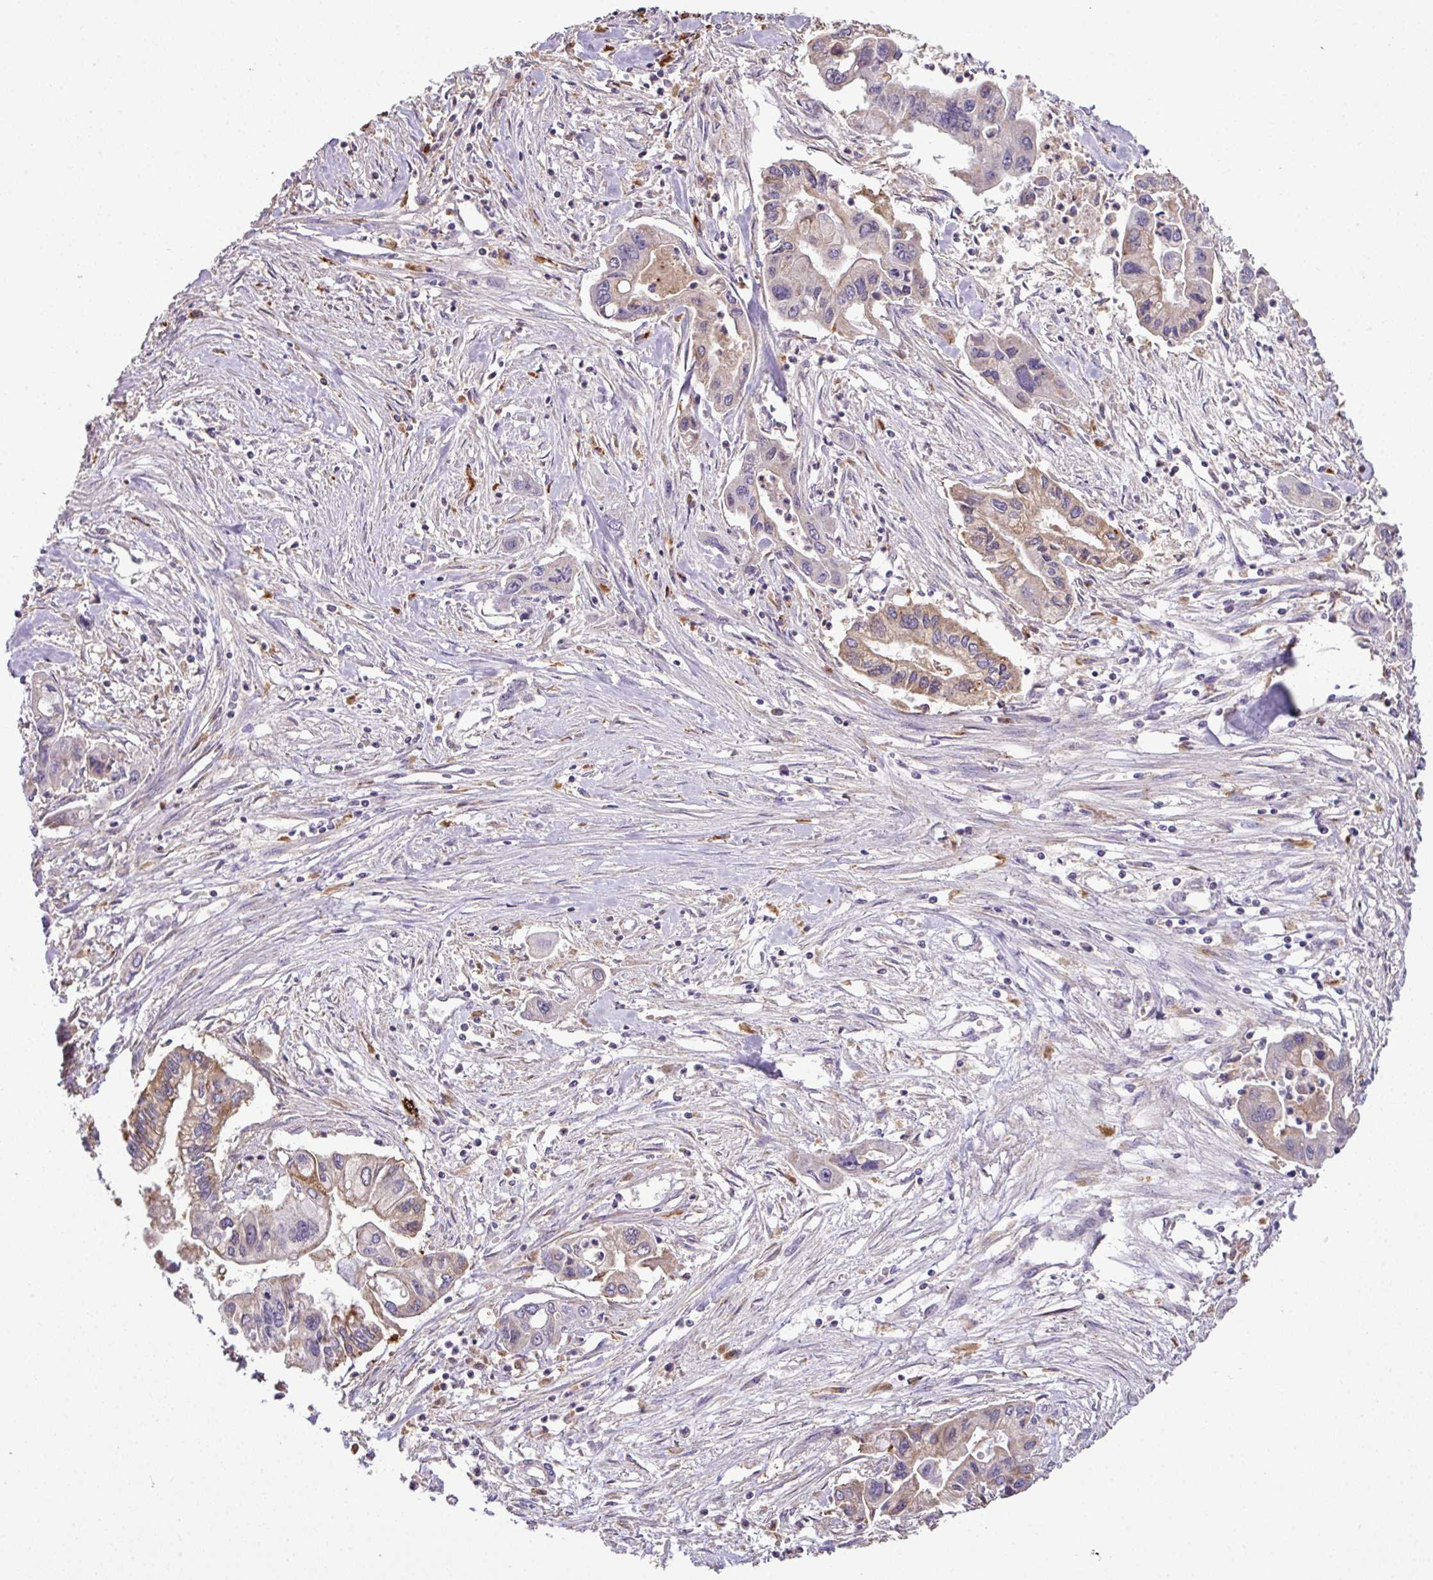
{"staining": {"intensity": "moderate", "quantity": "25%-75%", "location": "cytoplasmic/membranous"}, "tissue": "pancreatic cancer", "cell_type": "Tumor cells", "image_type": "cancer", "snomed": [{"axis": "morphology", "description": "Adenocarcinoma, NOS"}, {"axis": "topography", "description": "Pancreas"}], "caption": "Human pancreatic adenocarcinoma stained with a protein marker shows moderate staining in tumor cells.", "gene": "SMCO4", "patient": {"sex": "male", "age": 62}}